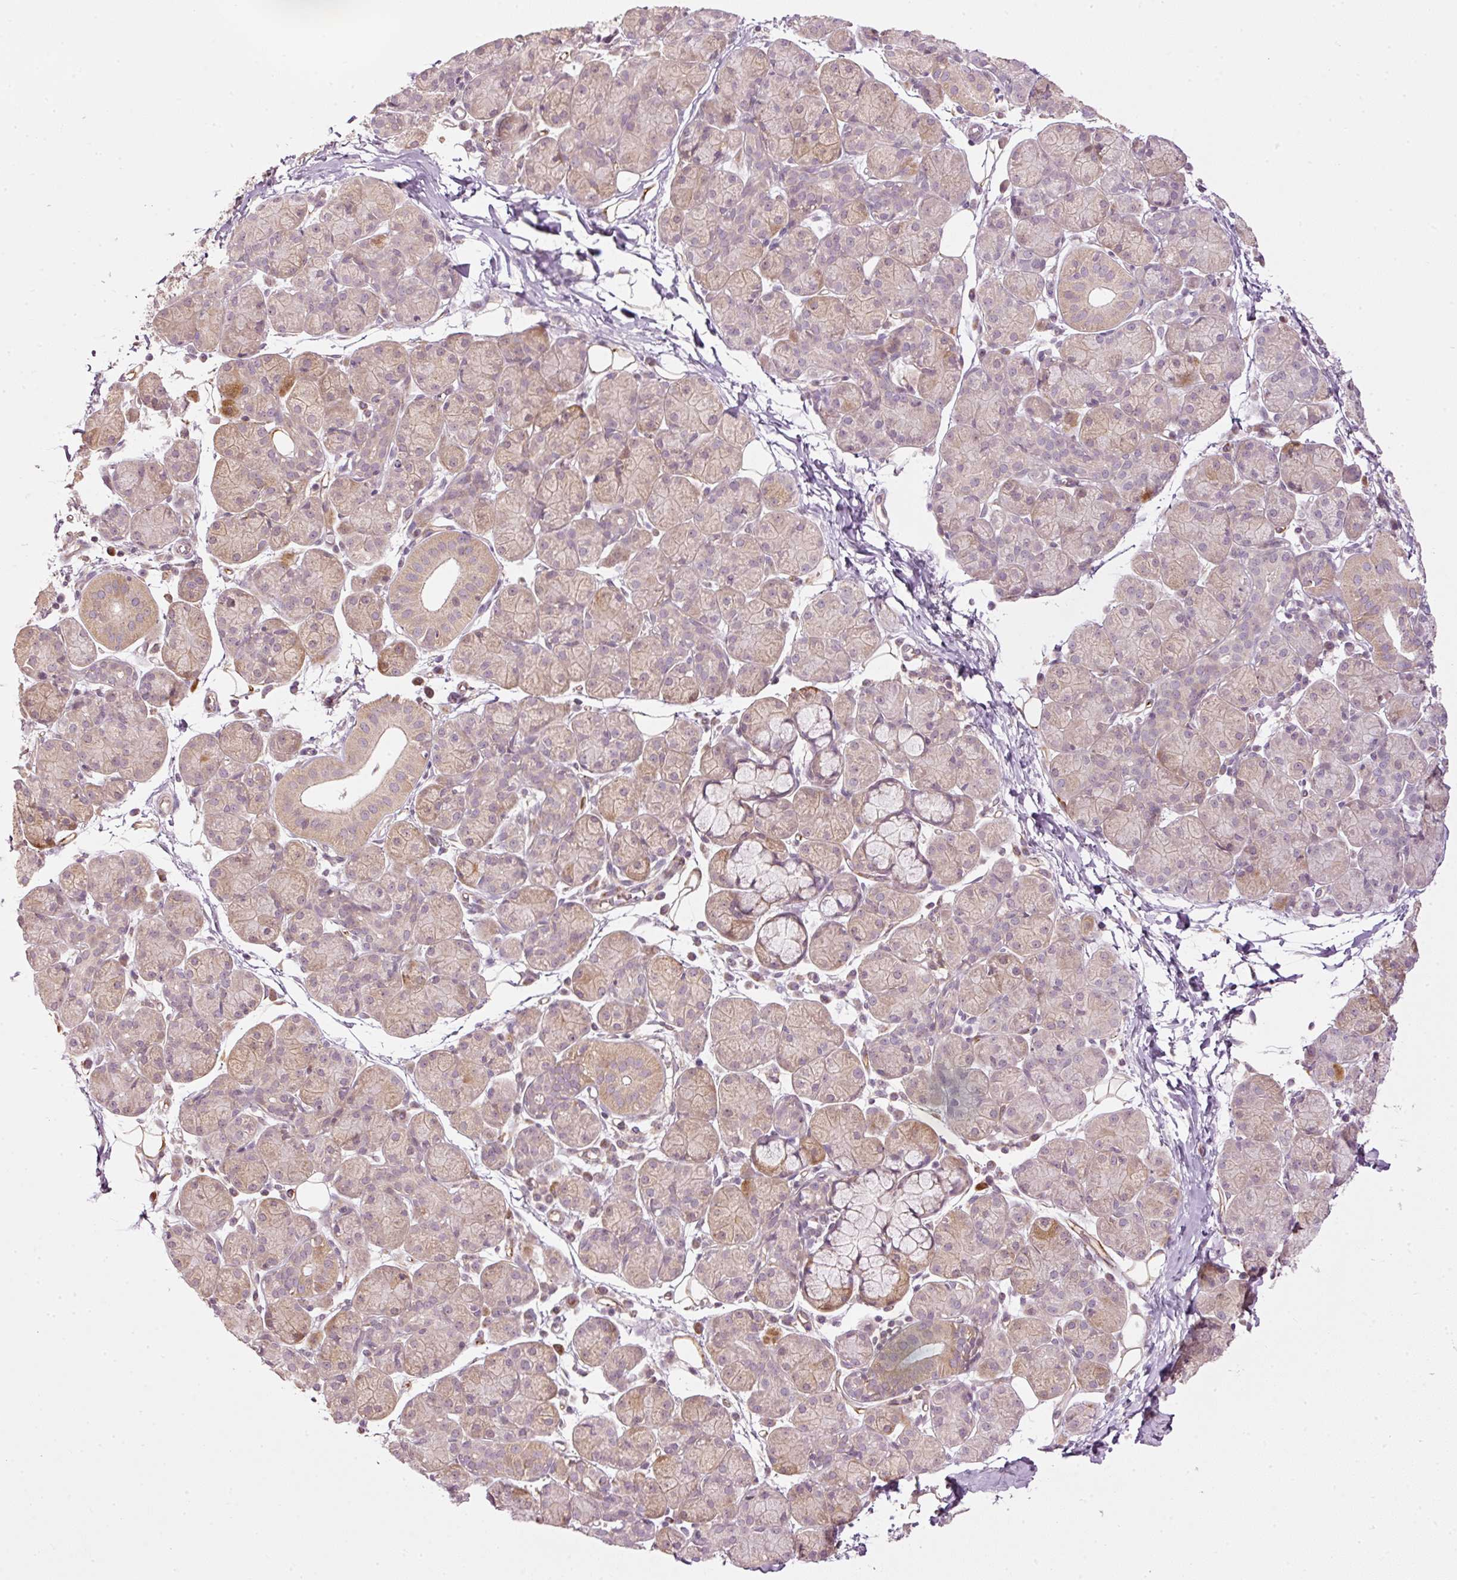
{"staining": {"intensity": "moderate", "quantity": "<25%", "location": "cytoplasmic/membranous"}, "tissue": "salivary gland", "cell_type": "Glandular cells", "image_type": "normal", "snomed": [{"axis": "morphology", "description": "Normal tissue, NOS"}, {"axis": "morphology", "description": "Inflammation, NOS"}, {"axis": "topography", "description": "Lymph node"}, {"axis": "topography", "description": "Salivary gland"}], "caption": "This photomicrograph reveals immunohistochemistry (IHC) staining of normal salivary gland, with low moderate cytoplasmic/membranous expression in about <25% of glandular cells.", "gene": "CDC20B", "patient": {"sex": "male", "age": 3}}